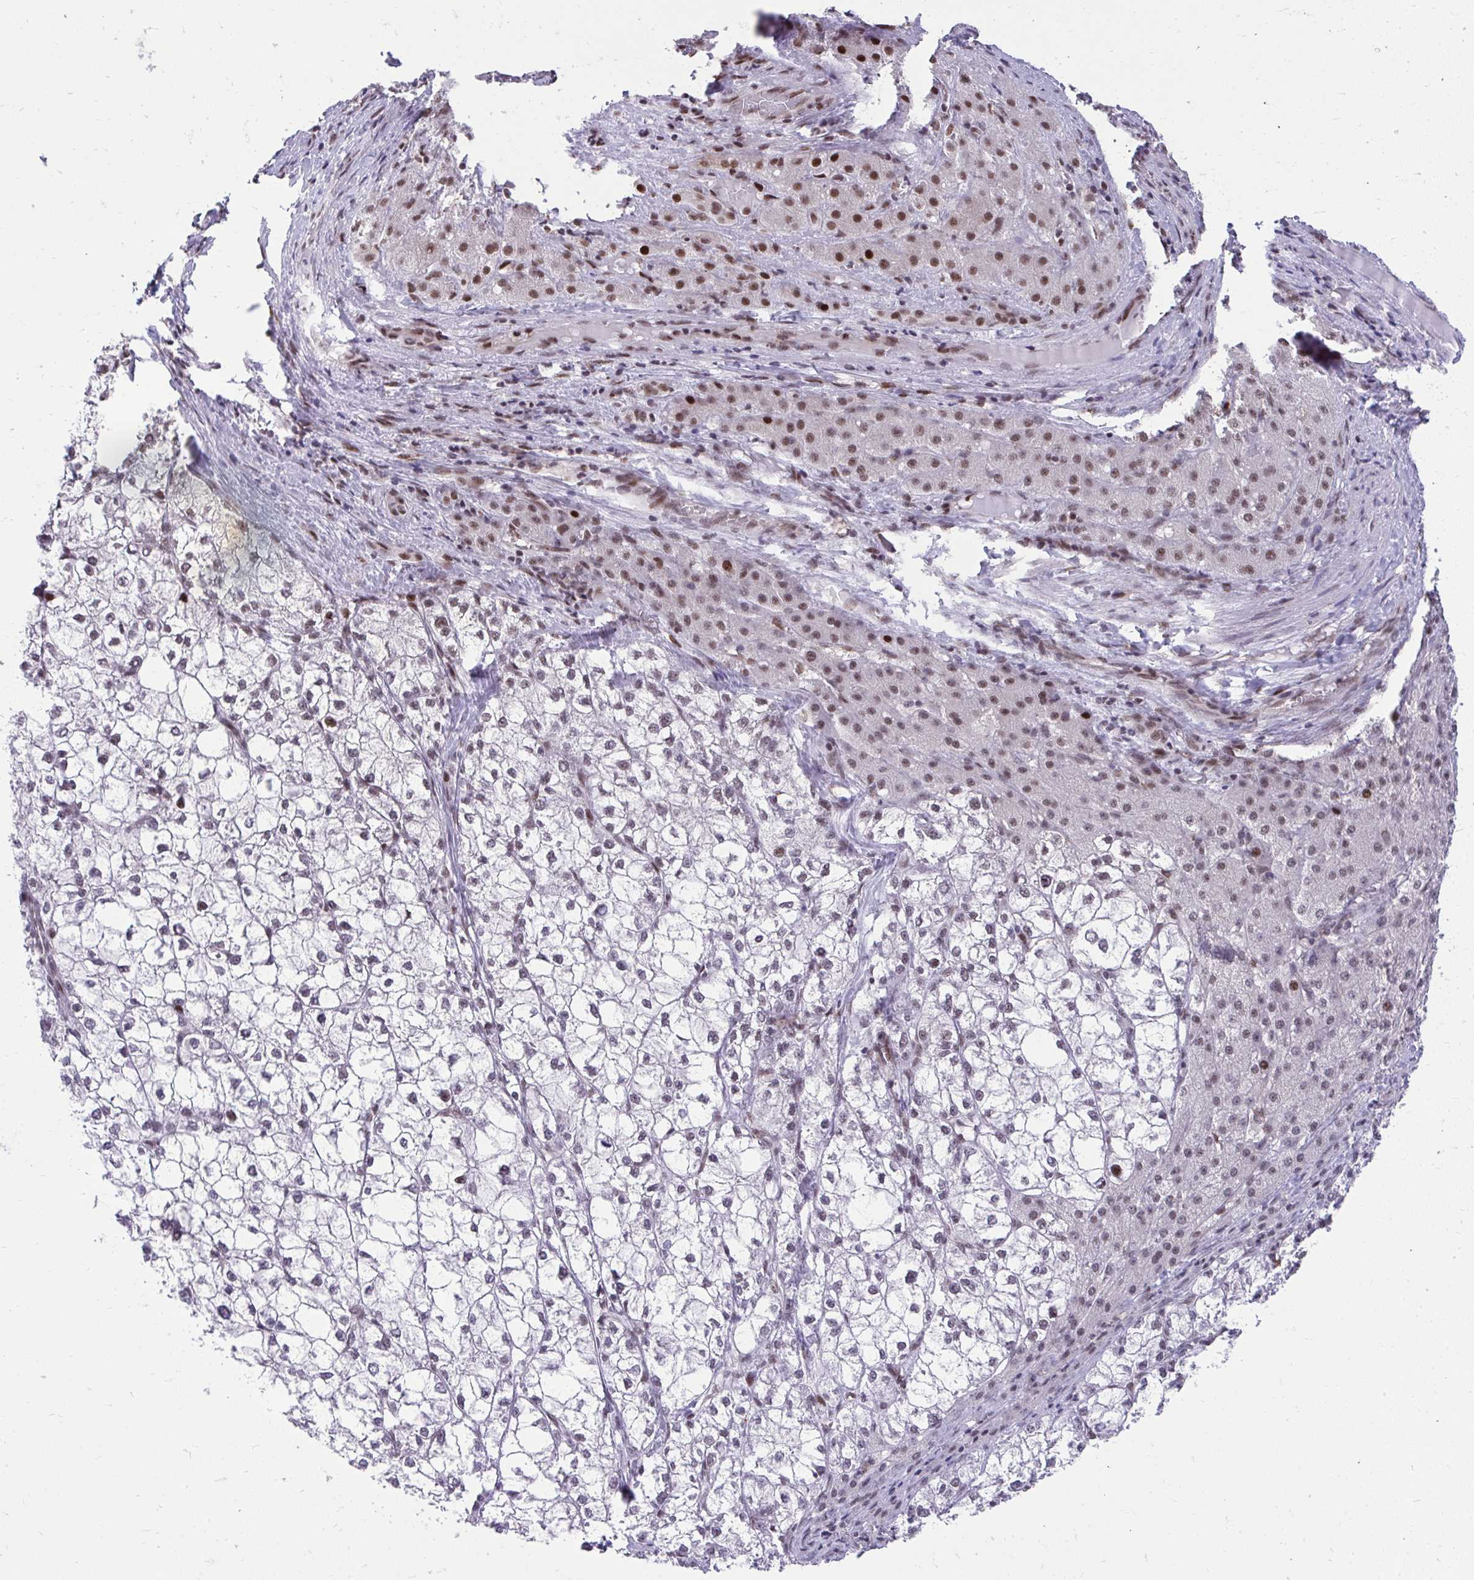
{"staining": {"intensity": "negative", "quantity": "none", "location": "none"}, "tissue": "liver cancer", "cell_type": "Tumor cells", "image_type": "cancer", "snomed": [{"axis": "morphology", "description": "Carcinoma, Hepatocellular, NOS"}, {"axis": "topography", "description": "Liver"}], "caption": "Liver hepatocellular carcinoma was stained to show a protein in brown. There is no significant positivity in tumor cells. (Immunohistochemistry, brightfield microscopy, high magnification).", "gene": "HOXA4", "patient": {"sex": "female", "age": 43}}